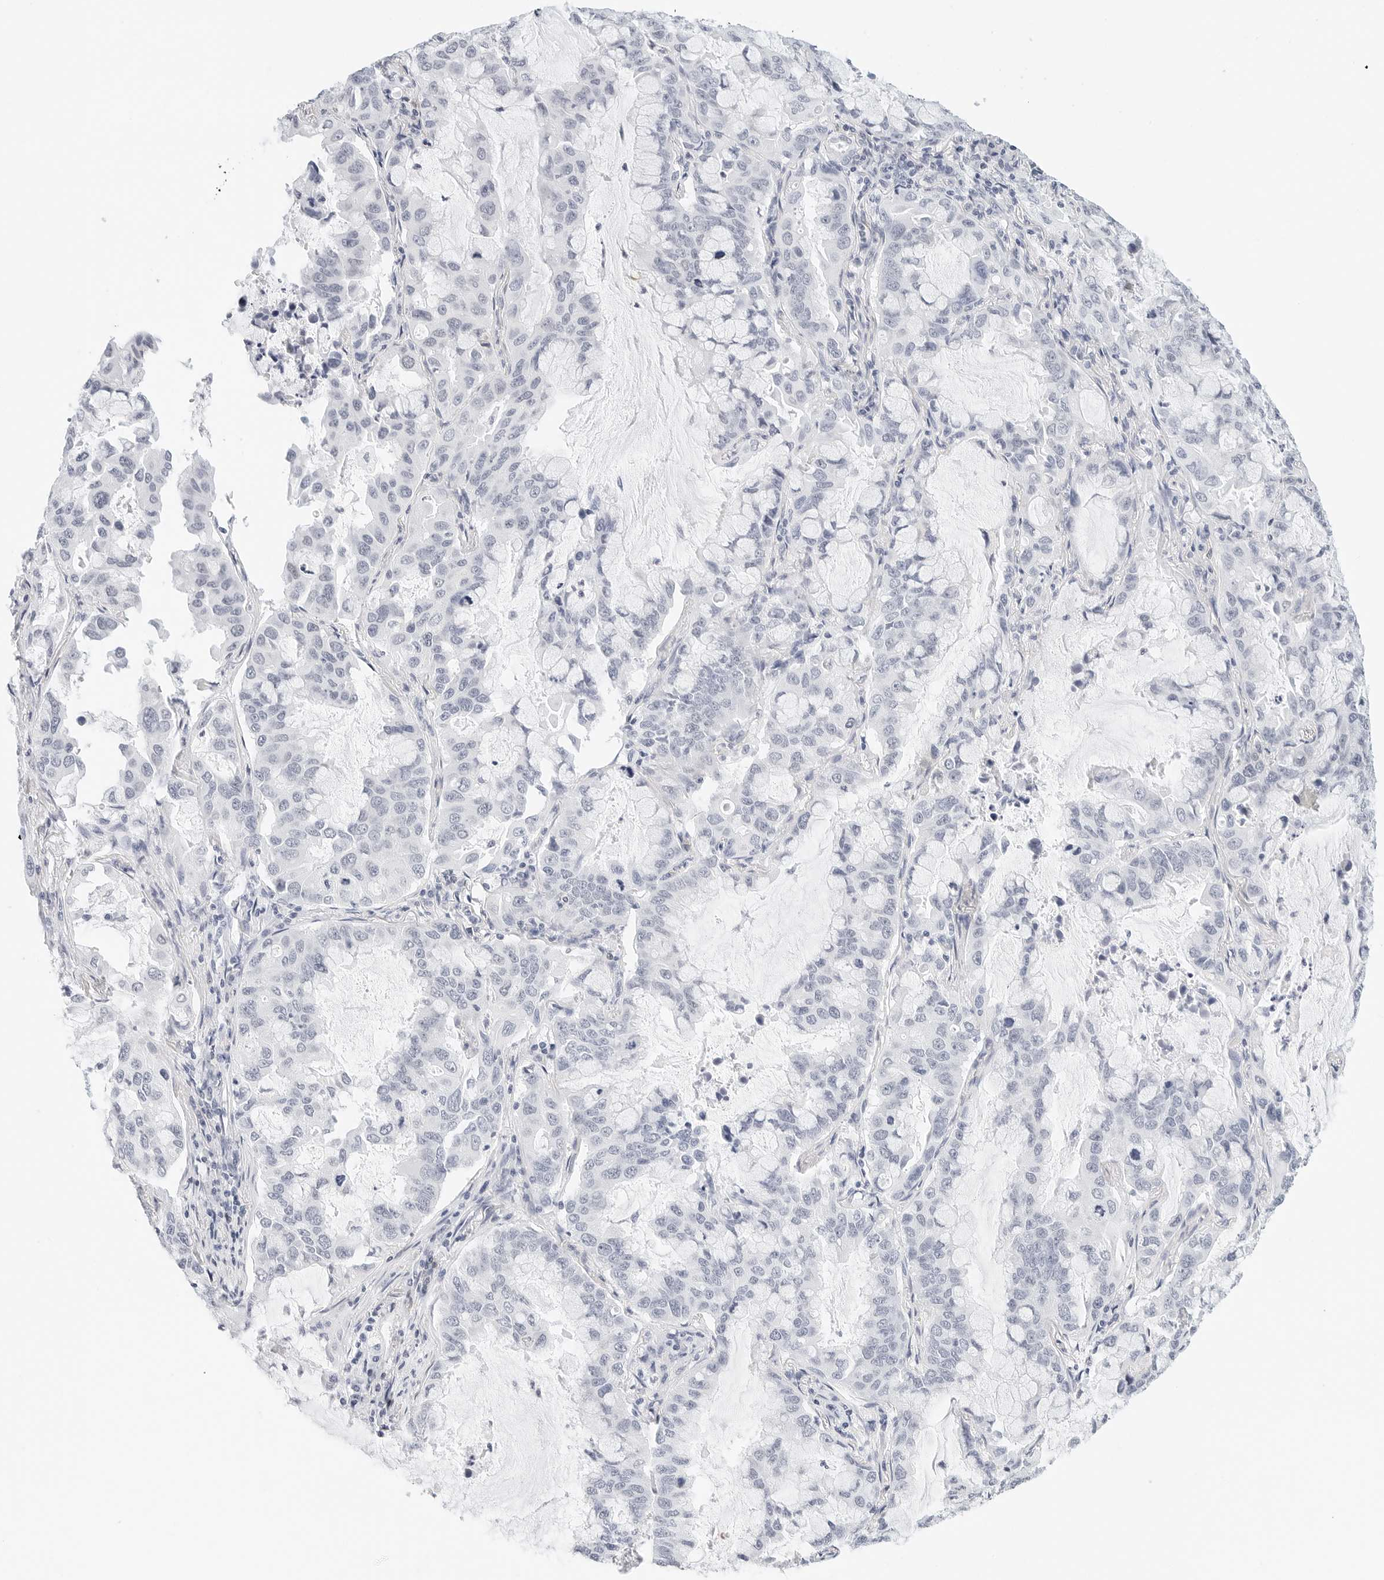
{"staining": {"intensity": "negative", "quantity": "none", "location": "none"}, "tissue": "lung cancer", "cell_type": "Tumor cells", "image_type": "cancer", "snomed": [{"axis": "morphology", "description": "Adenocarcinoma, NOS"}, {"axis": "topography", "description": "Lung"}], "caption": "Lung cancer was stained to show a protein in brown. There is no significant expression in tumor cells. (IHC, brightfield microscopy, high magnification).", "gene": "CD22", "patient": {"sex": "male", "age": 64}}